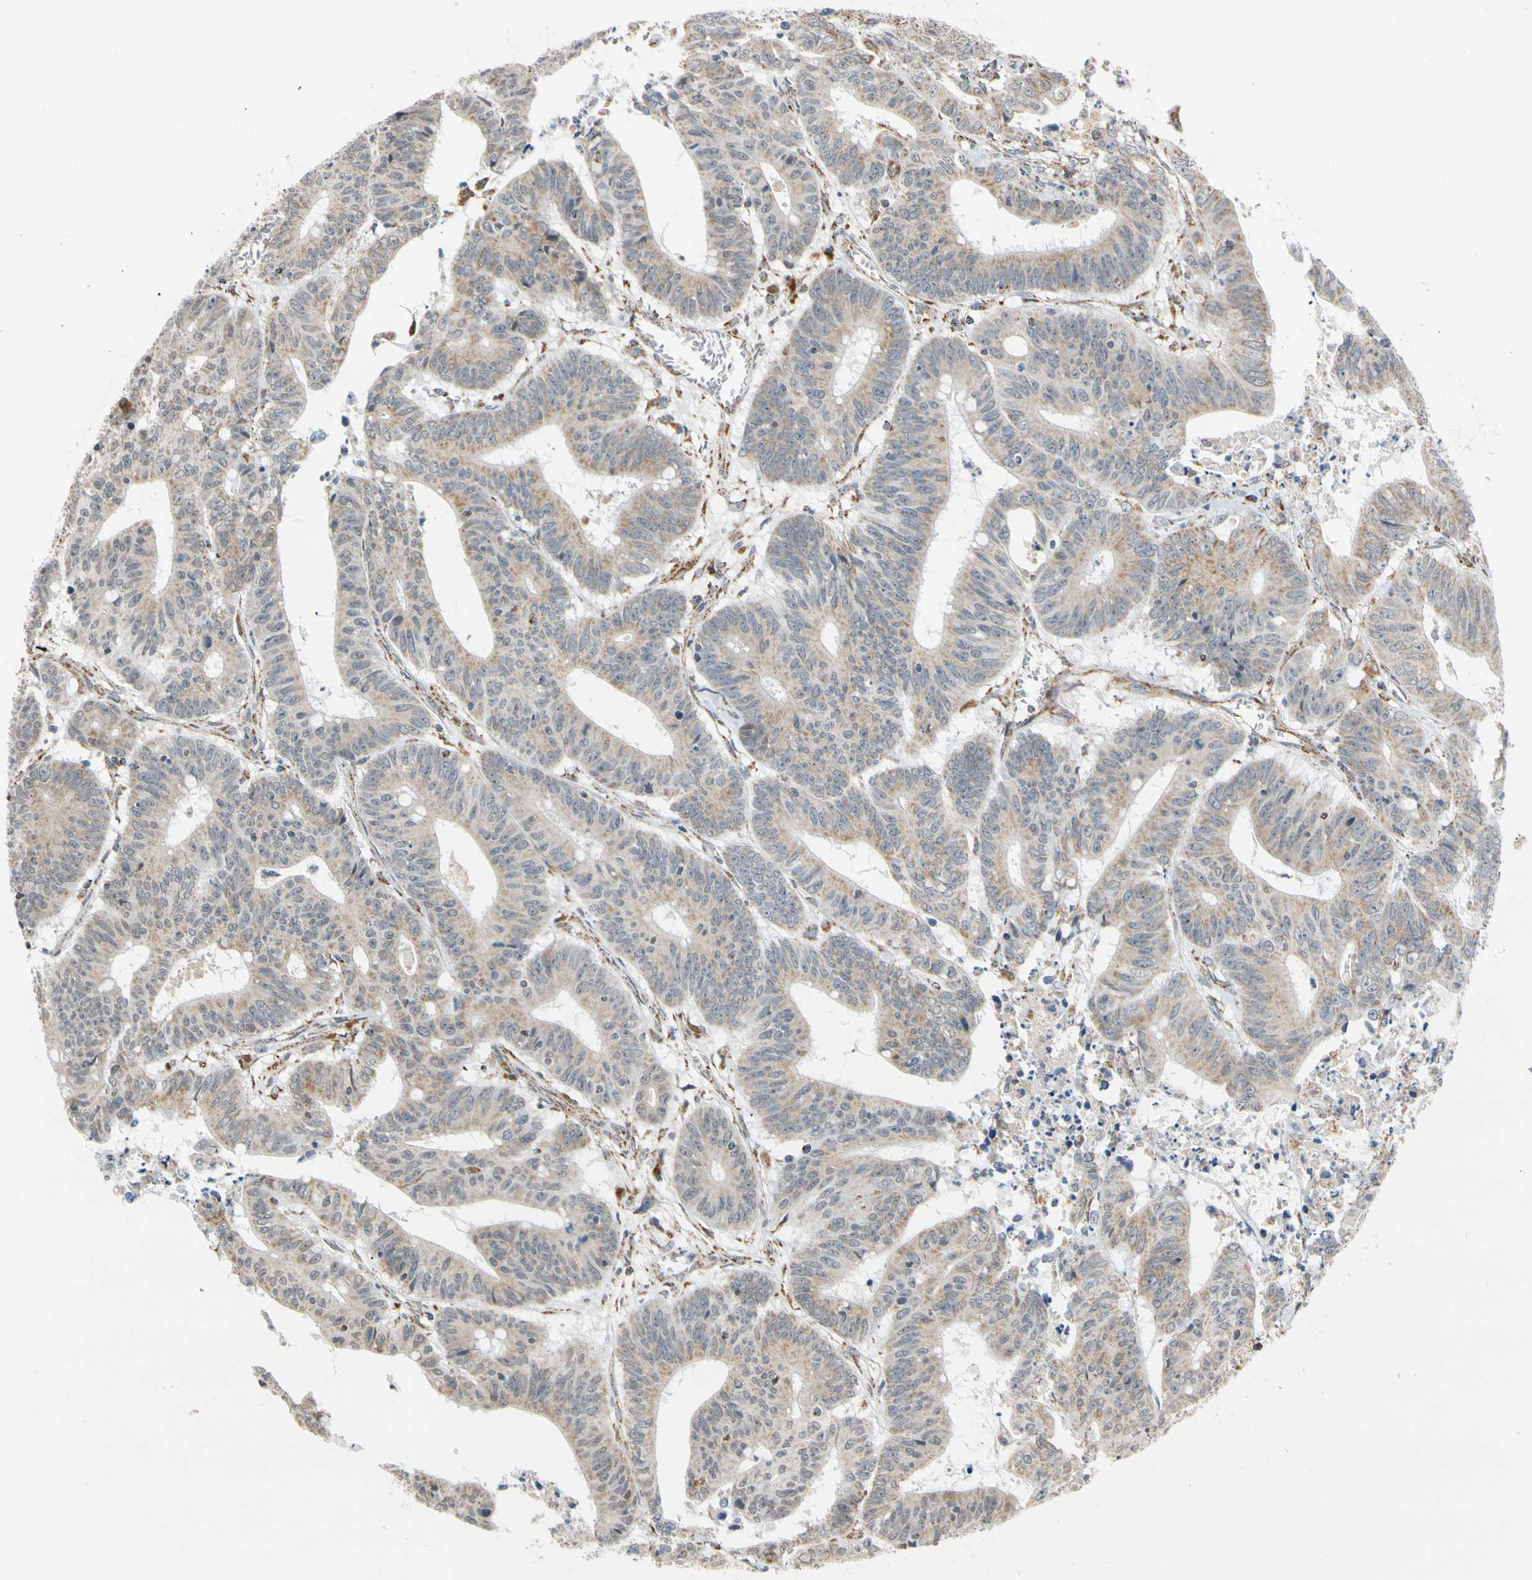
{"staining": {"intensity": "weak", "quantity": ">75%", "location": "cytoplasmic/membranous"}, "tissue": "colorectal cancer", "cell_type": "Tumor cells", "image_type": "cancer", "snomed": [{"axis": "morphology", "description": "Adenocarcinoma, NOS"}, {"axis": "topography", "description": "Colon"}], "caption": "The photomicrograph exhibits a brown stain indicating the presence of a protein in the cytoplasmic/membranous of tumor cells in colorectal adenocarcinoma. The staining was performed using DAB, with brown indicating positive protein expression. Nuclei are stained blue with hematoxylin.", "gene": "SFXN3", "patient": {"sex": "male", "age": 45}}